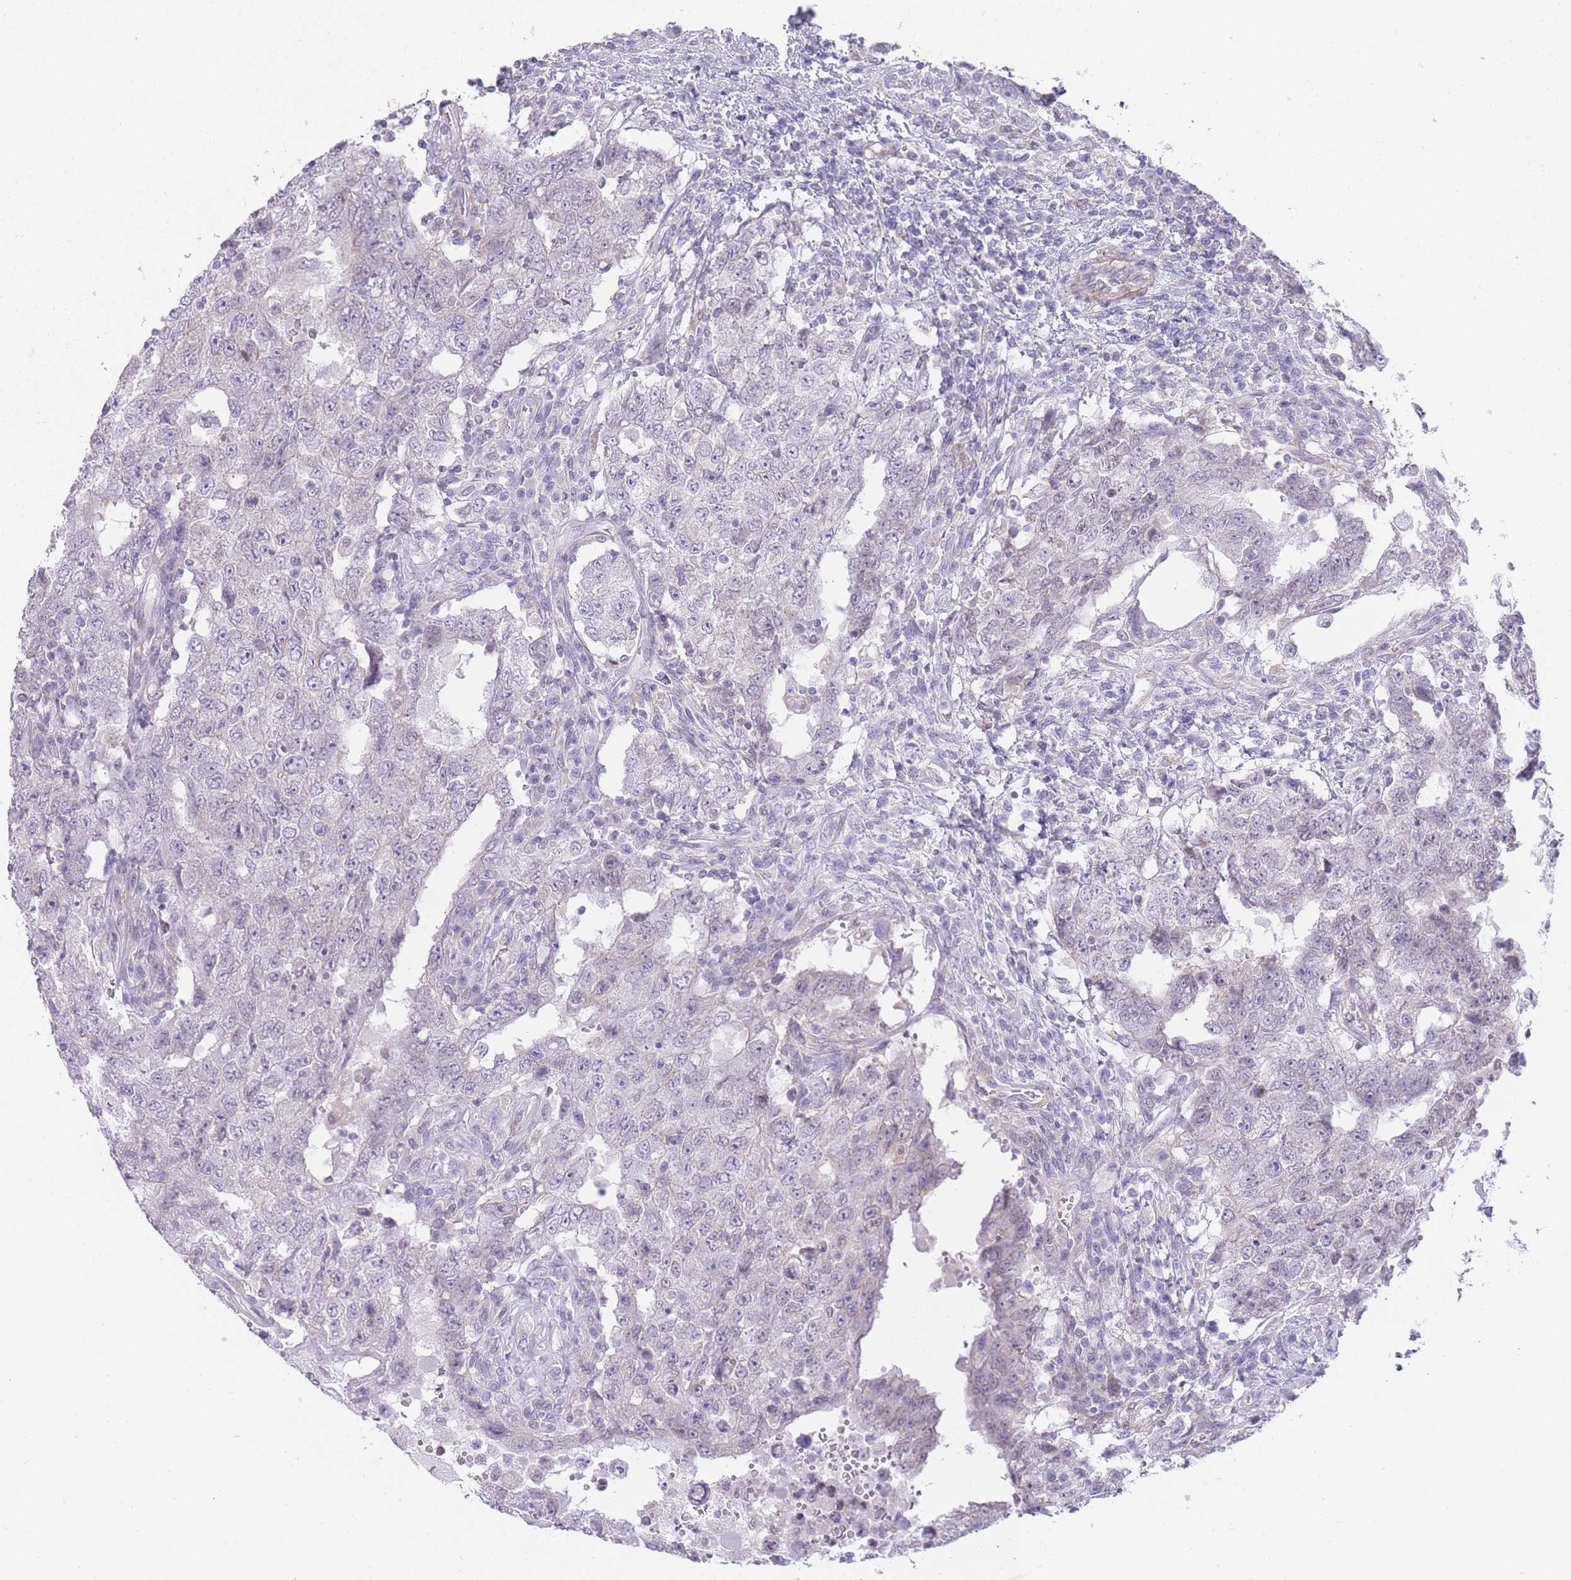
{"staining": {"intensity": "negative", "quantity": "none", "location": "none"}, "tissue": "testis cancer", "cell_type": "Tumor cells", "image_type": "cancer", "snomed": [{"axis": "morphology", "description": "Carcinoma, Embryonal, NOS"}, {"axis": "topography", "description": "Testis"}], "caption": "There is no significant positivity in tumor cells of testis cancer (embryonal carcinoma).", "gene": "OR11H12", "patient": {"sex": "male", "age": 26}}